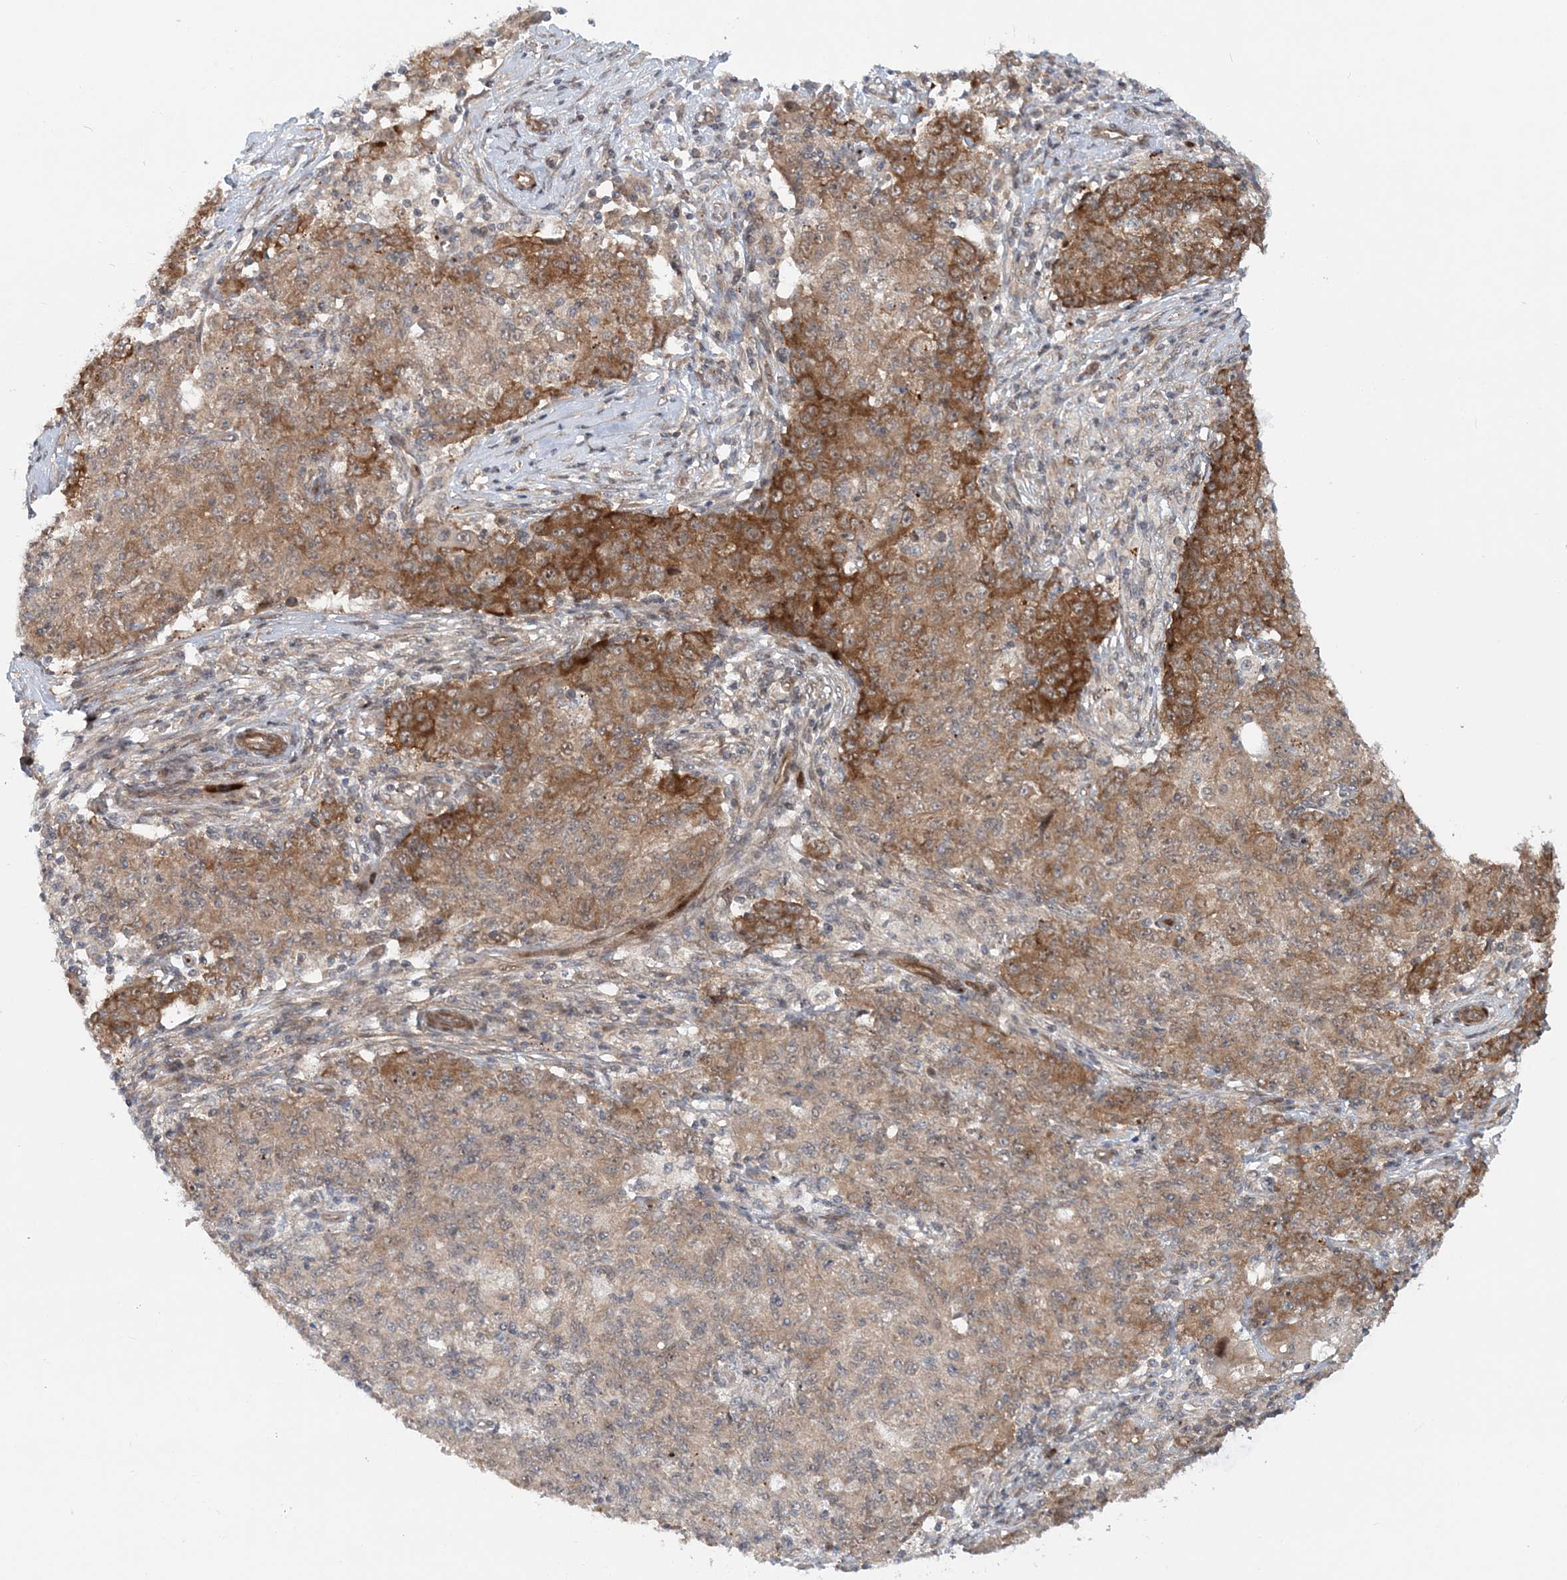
{"staining": {"intensity": "moderate", "quantity": ">75%", "location": "cytoplasmic/membranous"}, "tissue": "ovarian cancer", "cell_type": "Tumor cells", "image_type": "cancer", "snomed": [{"axis": "morphology", "description": "Carcinoma, endometroid"}, {"axis": "topography", "description": "Ovary"}], "caption": "Protein staining of ovarian endometroid carcinoma tissue displays moderate cytoplasmic/membranous positivity in about >75% of tumor cells.", "gene": "GEMIN5", "patient": {"sex": "female", "age": 42}}